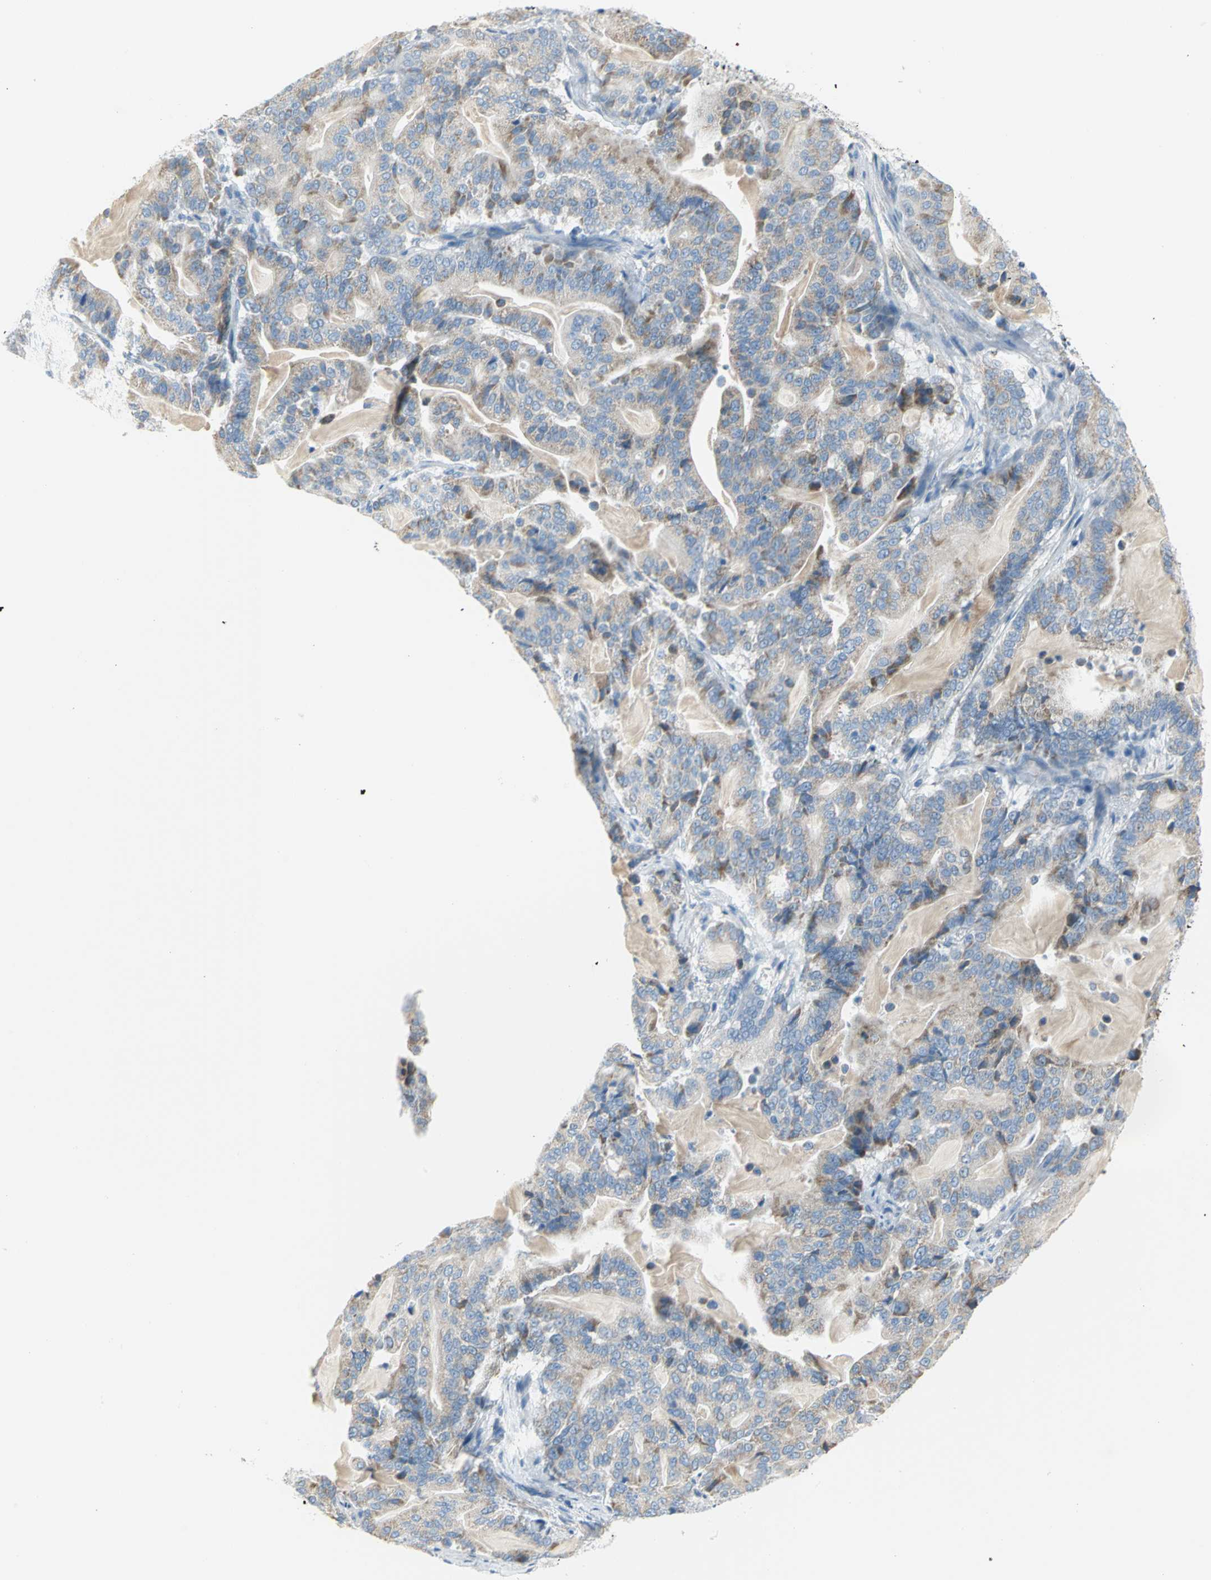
{"staining": {"intensity": "weak", "quantity": ">75%", "location": "cytoplasmic/membranous"}, "tissue": "pancreatic cancer", "cell_type": "Tumor cells", "image_type": "cancer", "snomed": [{"axis": "morphology", "description": "Adenocarcinoma, NOS"}, {"axis": "topography", "description": "Pancreas"}], "caption": "Pancreatic cancer was stained to show a protein in brown. There is low levels of weak cytoplasmic/membranous staining in approximately >75% of tumor cells.", "gene": "ALOX15", "patient": {"sex": "male", "age": 63}}